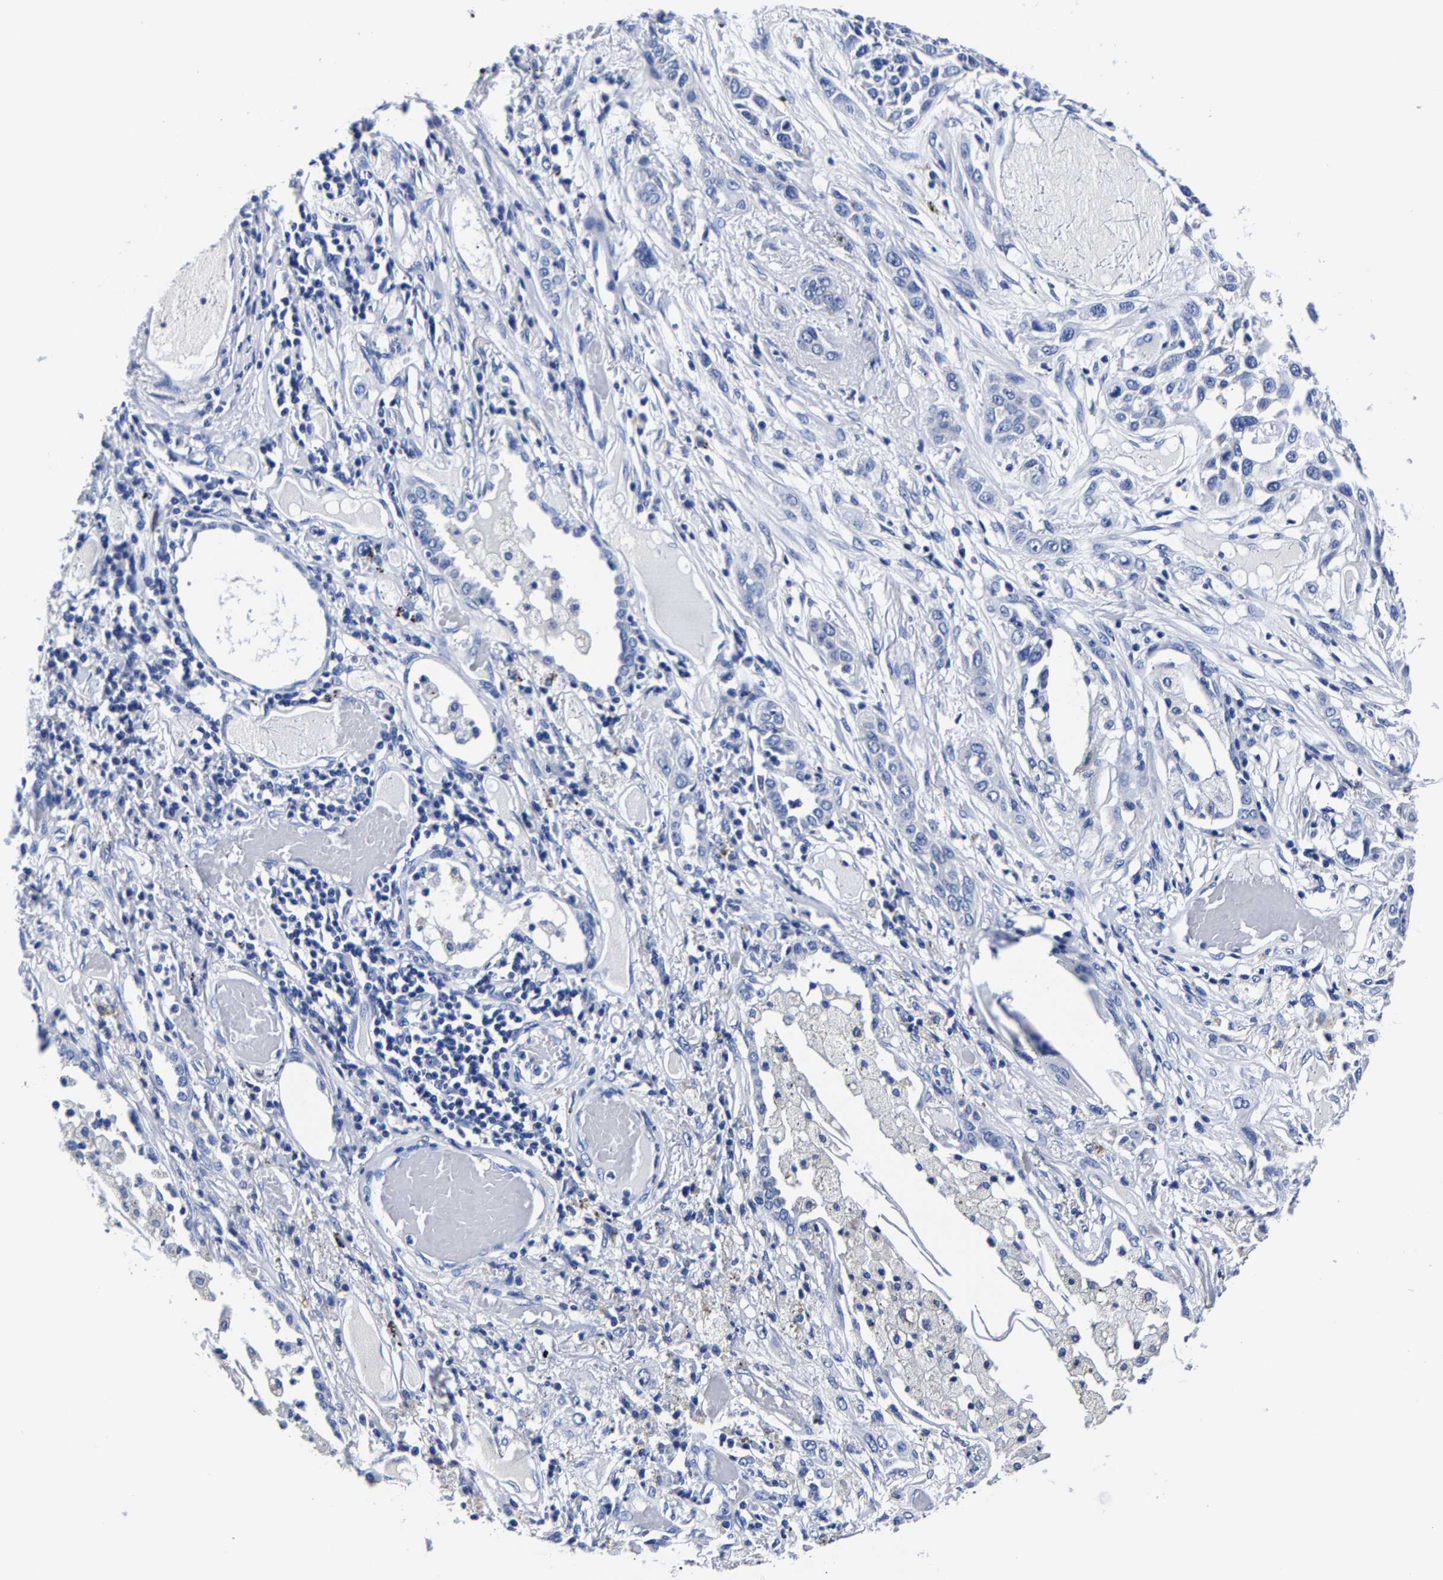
{"staining": {"intensity": "negative", "quantity": "none", "location": "none"}, "tissue": "lung cancer", "cell_type": "Tumor cells", "image_type": "cancer", "snomed": [{"axis": "morphology", "description": "Squamous cell carcinoma, NOS"}, {"axis": "topography", "description": "Lung"}], "caption": "Immunohistochemistry photomicrograph of neoplastic tissue: lung cancer (squamous cell carcinoma) stained with DAB (3,3'-diaminobenzidine) exhibits no significant protein expression in tumor cells. (IHC, brightfield microscopy, high magnification).", "gene": "CPA2", "patient": {"sex": "male", "age": 71}}